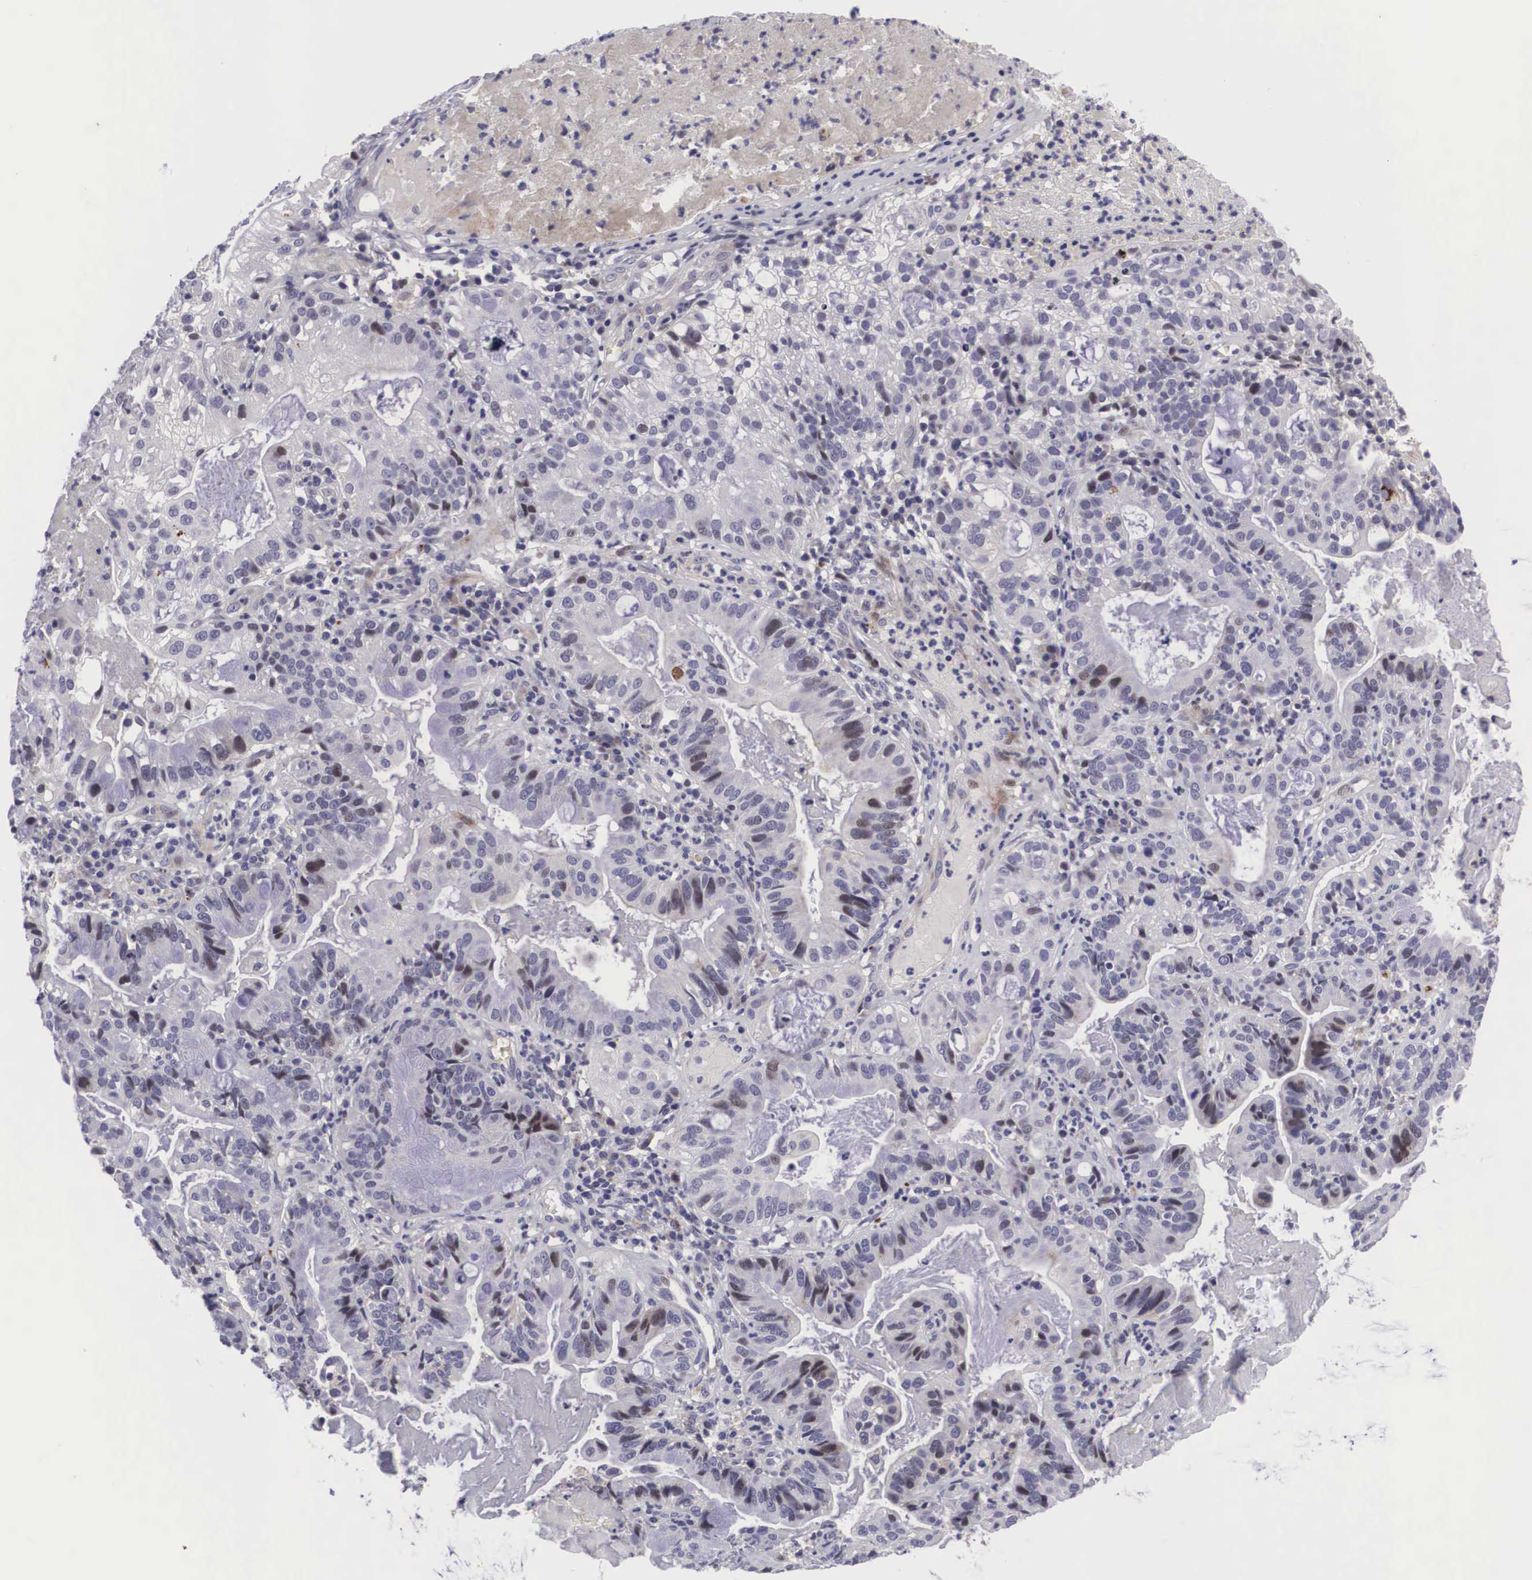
{"staining": {"intensity": "moderate", "quantity": "<25%", "location": "nuclear"}, "tissue": "cervical cancer", "cell_type": "Tumor cells", "image_type": "cancer", "snomed": [{"axis": "morphology", "description": "Adenocarcinoma, NOS"}, {"axis": "topography", "description": "Cervix"}], "caption": "Moderate nuclear protein expression is present in approximately <25% of tumor cells in cervical adenocarcinoma.", "gene": "EMID1", "patient": {"sex": "female", "age": 41}}